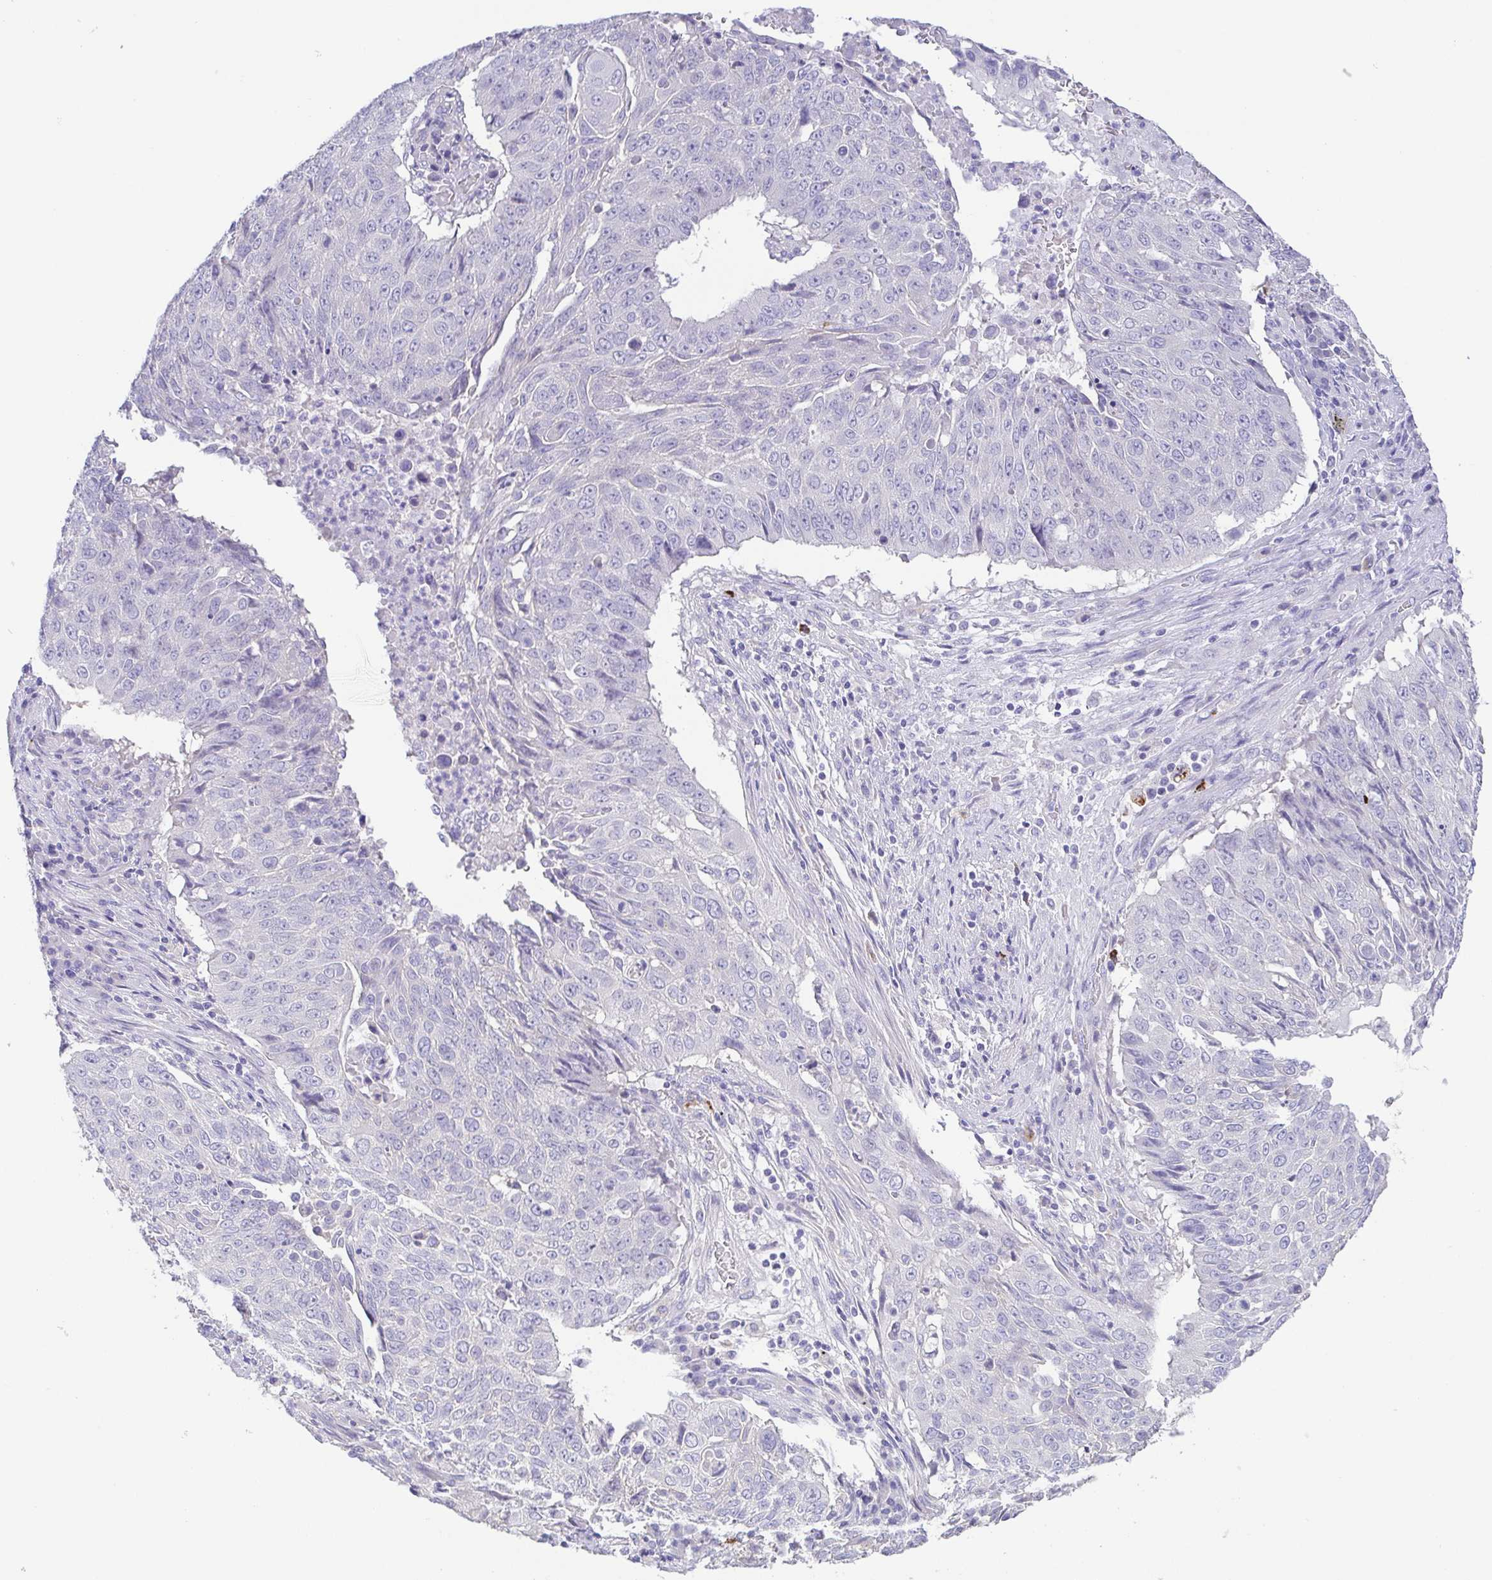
{"staining": {"intensity": "negative", "quantity": "none", "location": "none"}, "tissue": "lung cancer", "cell_type": "Tumor cells", "image_type": "cancer", "snomed": [{"axis": "morphology", "description": "Normal tissue, NOS"}, {"axis": "morphology", "description": "Squamous cell carcinoma, NOS"}, {"axis": "topography", "description": "Bronchus"}, {"axis": "topography", "description": "Lung"}], "caption": "Immunohistochemistry (IHC) histopathology image of lung squamous cell carcinoma stained for a protein (brown), which exhibits no staining in tumor cells.", "gene": "PKDREJ", "patient": {"sex": "male", "age": 64}}